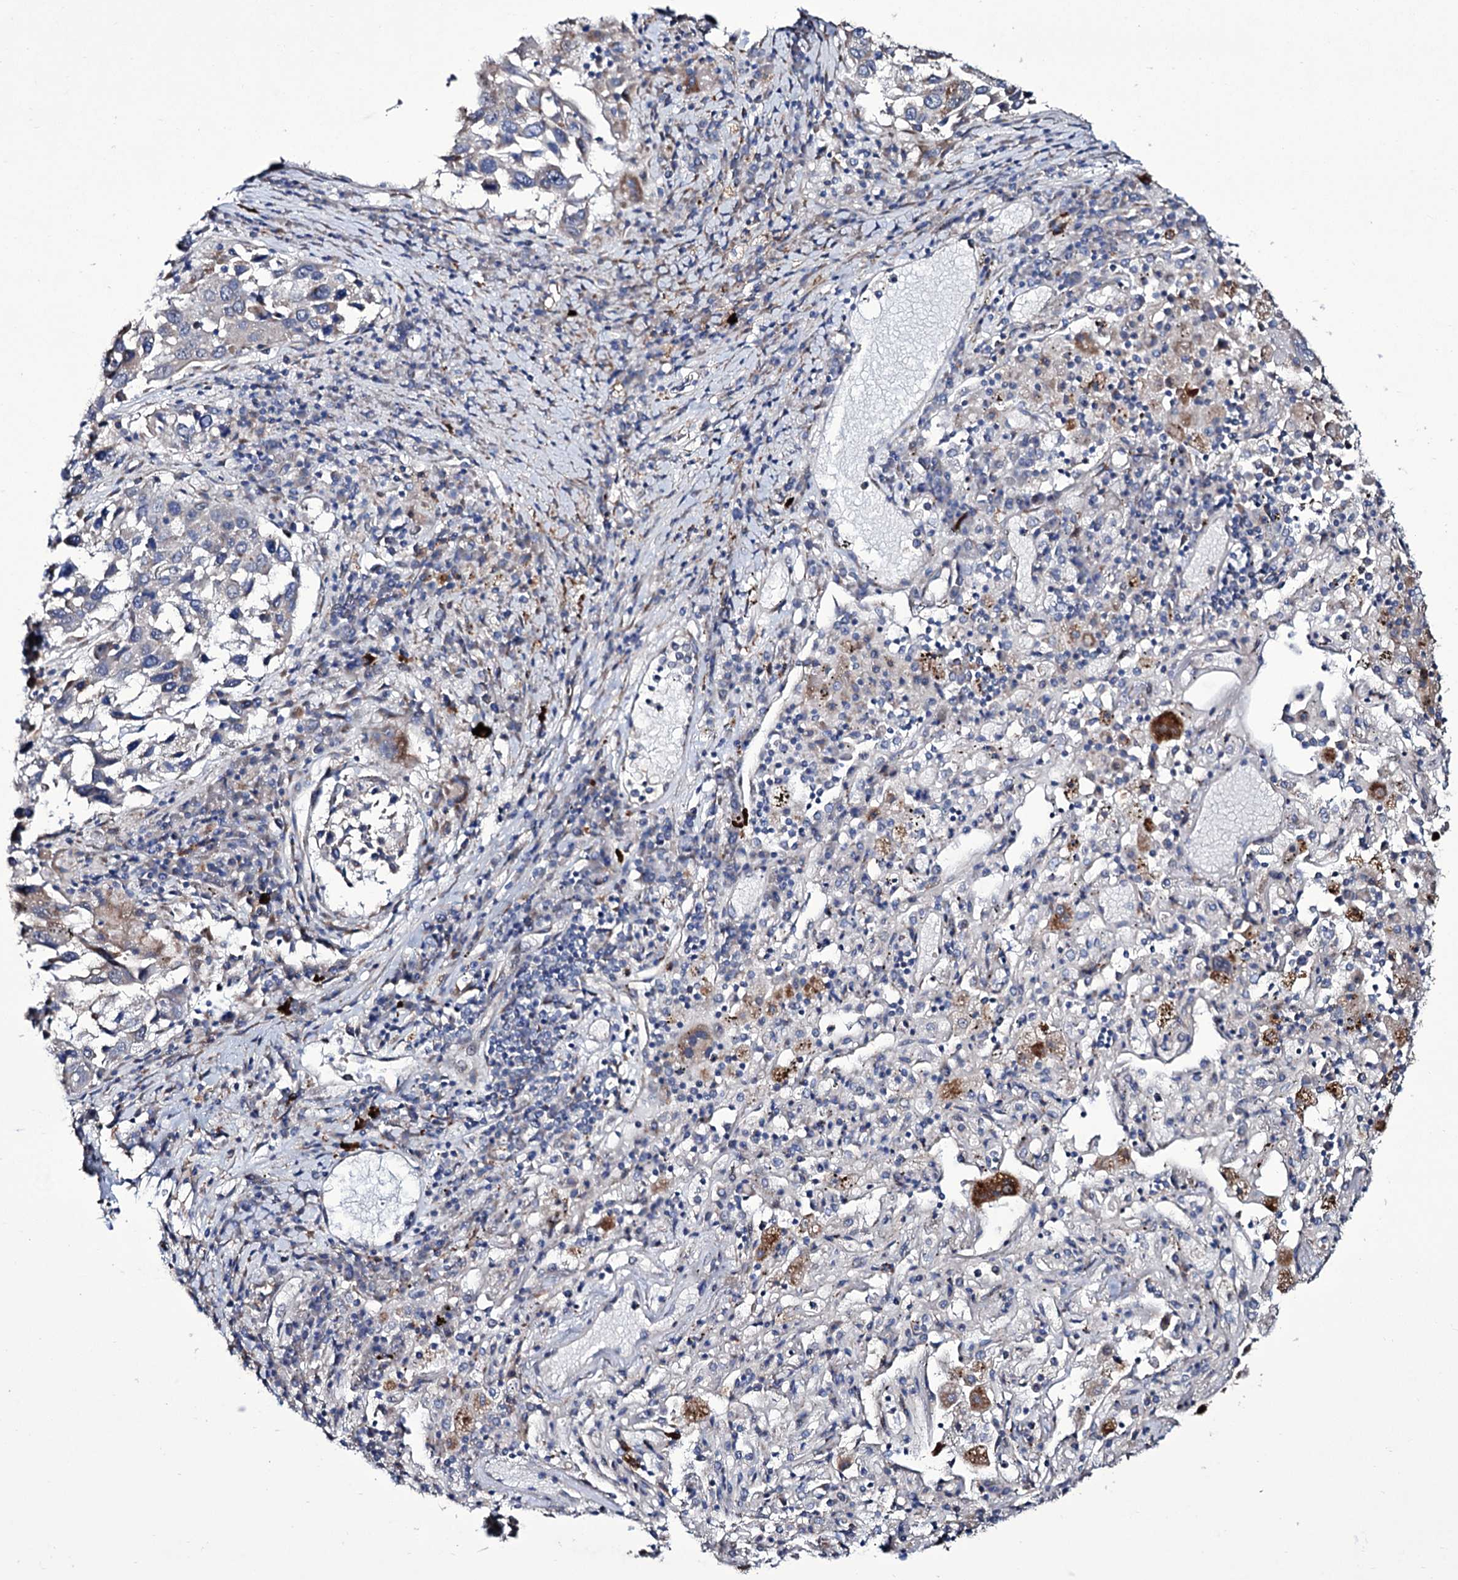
{"staining": {"intensity": "negative", "quantity": "none", "location": "none"}, "tissue": "lung cancer", "cell_type": "Tumor cells", "image_type": "cancer", "snomed": [{"axis": "morphology", "description": "Squamous cell carcinoma, NOS"}, {"axis": "topography", "description": "Lung"}], "caption": "There is no significant staining in tumor cells of lung cancer.", "gene": "TUBGCP5", "patient": {"sex": "male", "age": 65}}